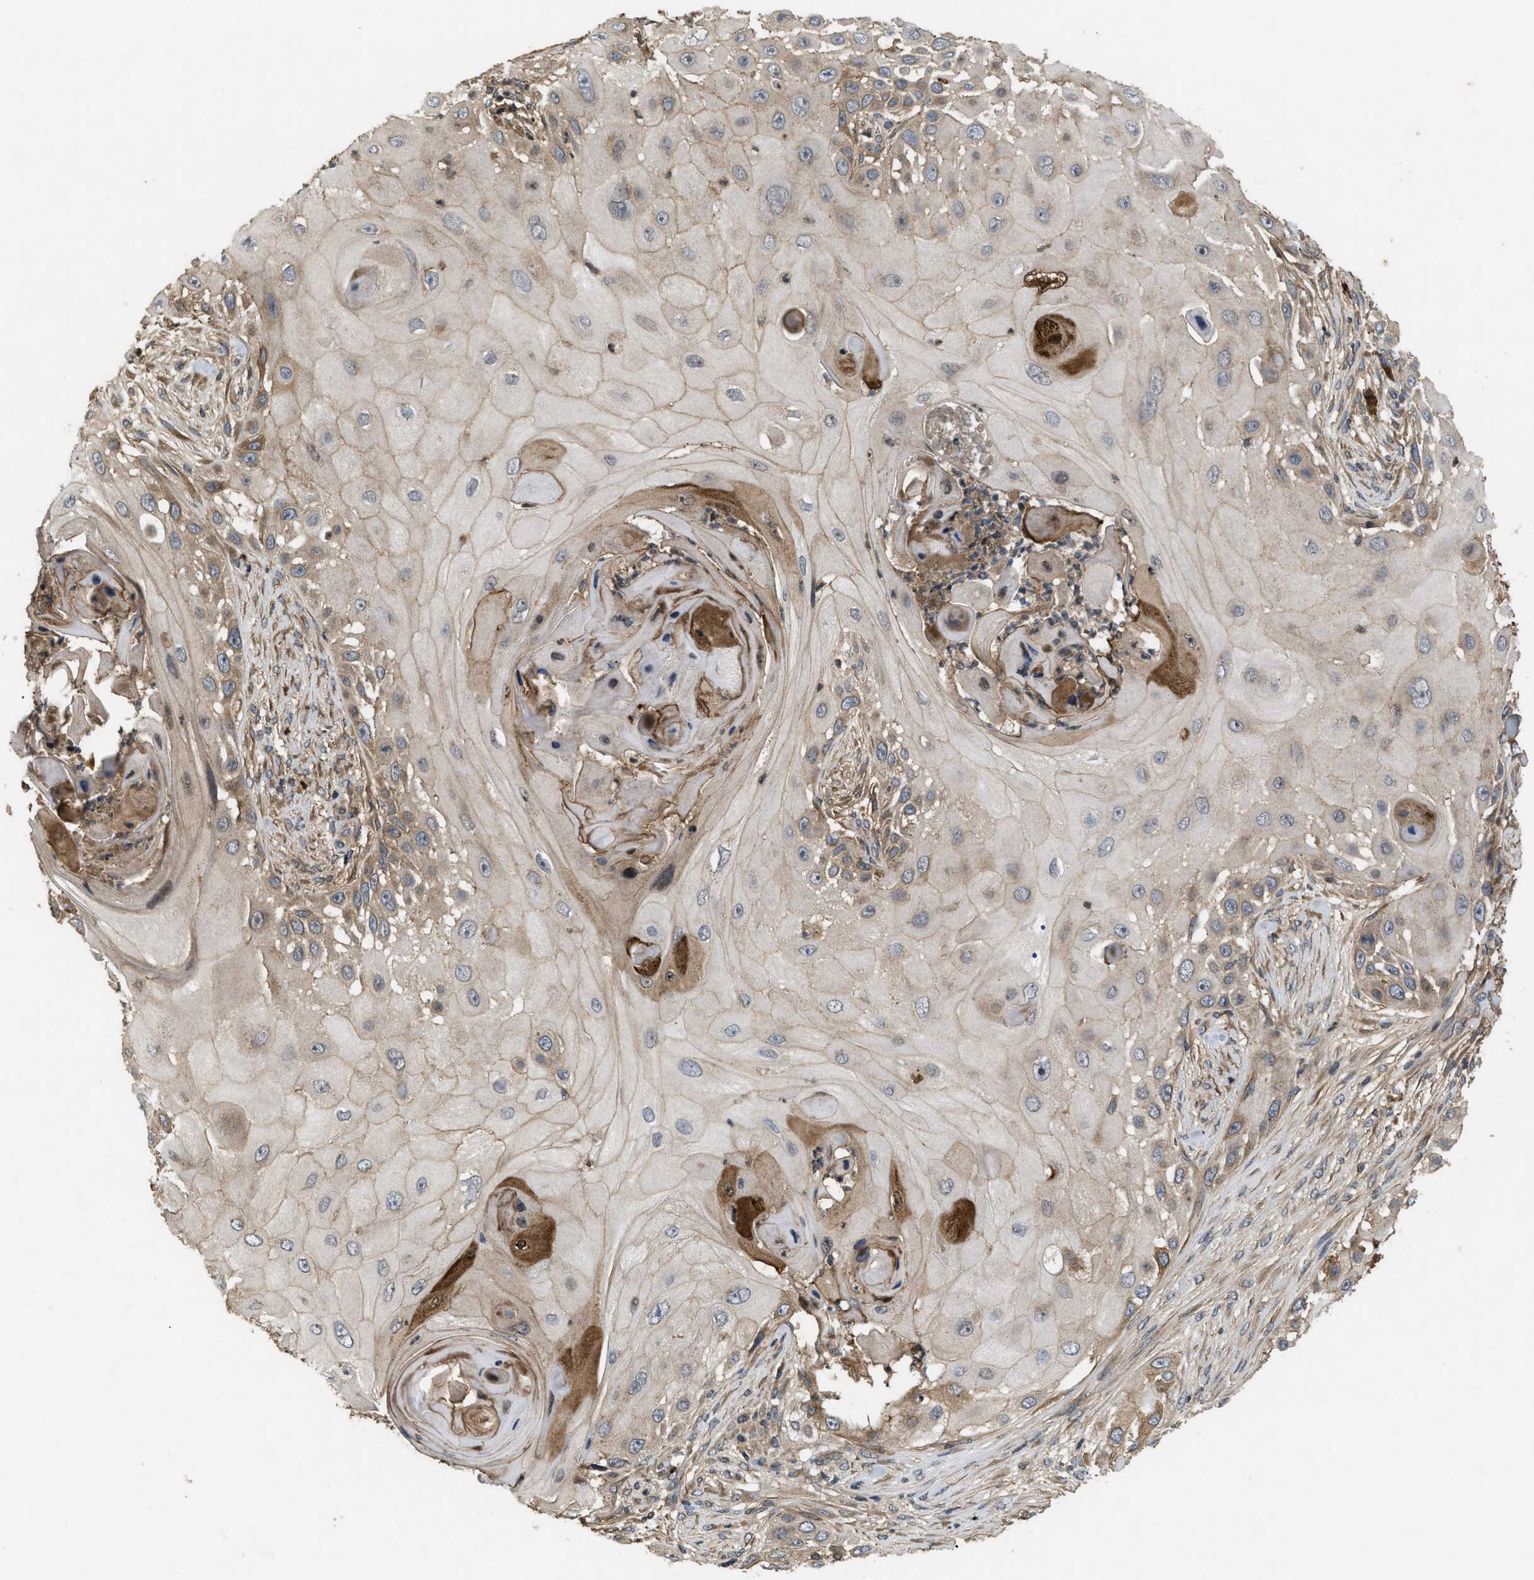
{"staining": {"intensity": "moderate", "quantity": "25%-75%", "location": "cytoplasmic/membranous"}, "tissue": "skin cancer", "cell_type": "Tumor cells", "image_type": "cancer", "snomed": [{"axis": "morphology", "description": "Squamous cell carcinoma, NOS"}, {"axis": "topography", "description": "Skin"}], "caption": "Immunohistochemical staining of human skin squamous cell carcinoma exhibits medium levels of moderate cytoplasmic/membranous protein expression in about 25%-75% of tumor cells.", "gene": "RAB2A", "patient": {"sex": "female", "age": 44}}